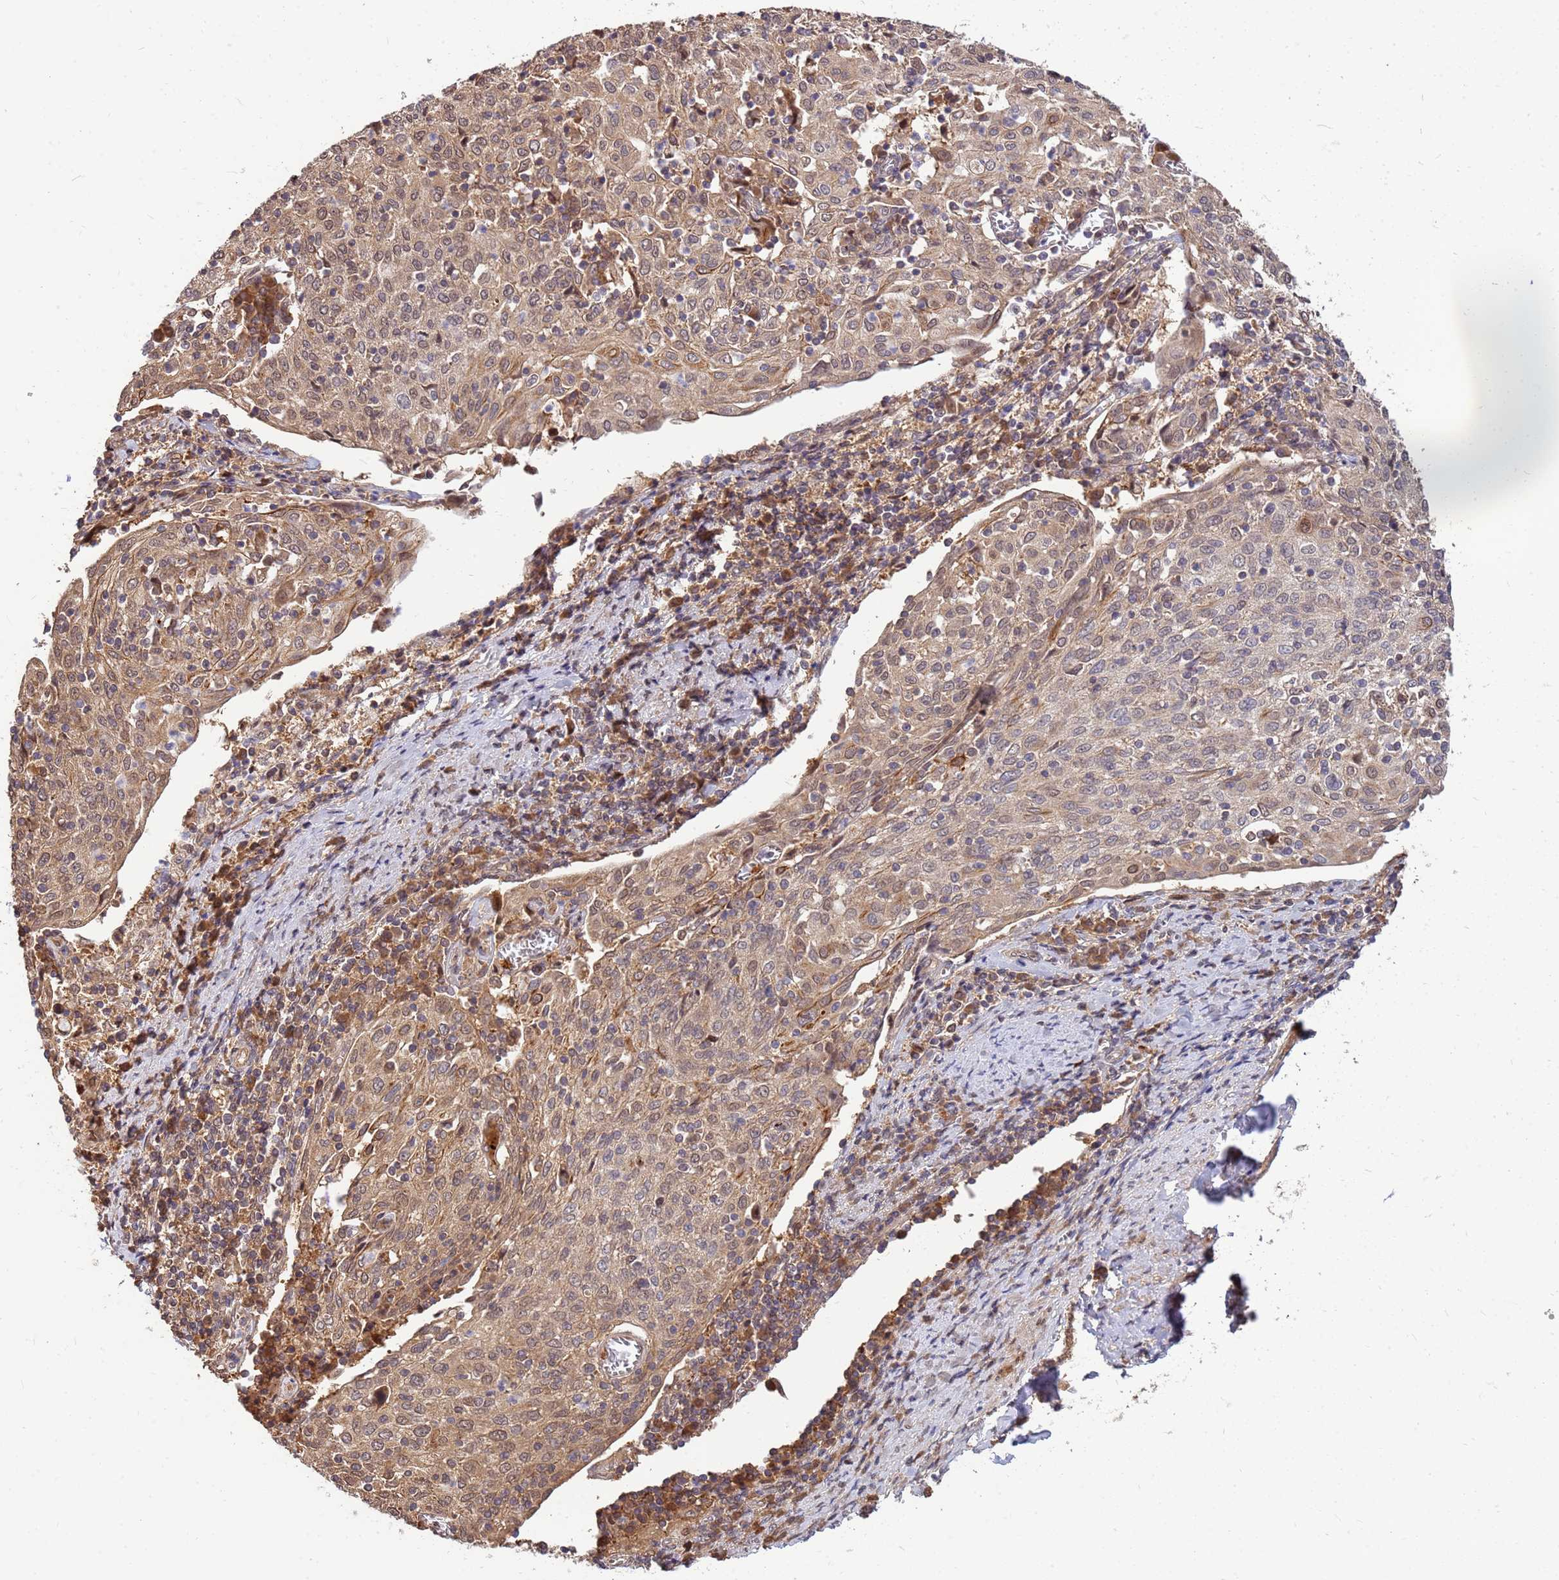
{"staining": {"intensity": "moderate", "quantity": "25%-75%", "location": "cytoplasmic/membranous"}, "tissue": "cervical cancer", "cell_type": "Tumor cells", "image_type": "cancer", "snomed": [{"axis": "morphology", "description": "Squamous cell carcinoma, NOS"}, {"axis": "topography", "description": "Cervix"}], "caption": "High-magnification brightfield microscopy of cervical squamous cell carcinoma stained with DAB (brown) and counterstained with hematoxylin (blue). tumor cells exhibit moderate cytoplasmic/membranous staining is identified in approximately25%-75% of cells.", "gene": "DUS4L", "patient": {"sex": "female", "age": 52}}